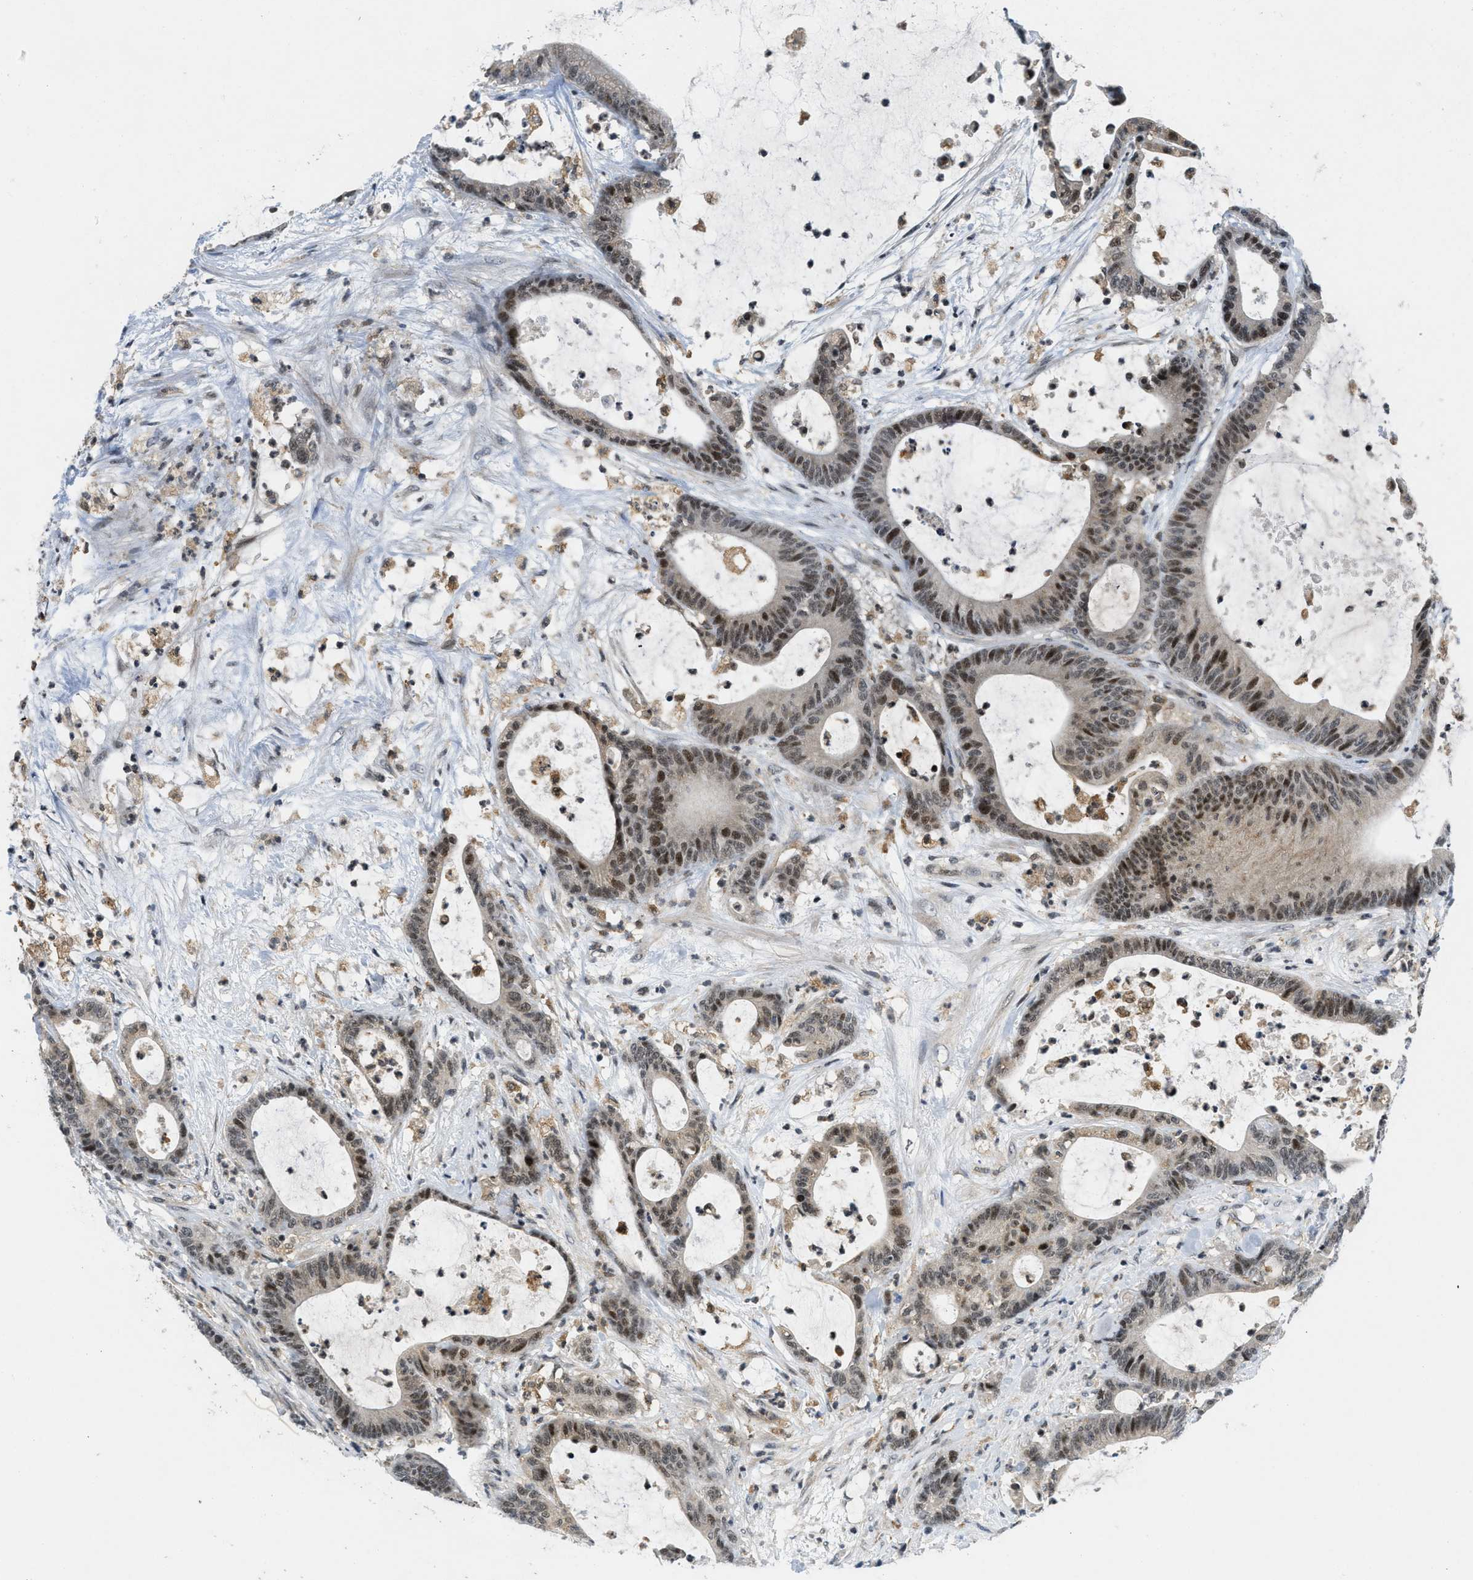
{"staining": {"intensity": "moderate", "quantity": ">75%", "location": "cytoplasmic/membranous"}, "tissue": "colorectal cancer", "cell_type": "Tumor cells", "image_type": "cancer", "snomed": [{"axis": "morphology", "description": "Adenocarcinoma, NOS"}, {"axis": "topography", "description": "Colon"}], "caption": "Immunohistochemistry (IHC) histopathology image of colorectal cancer (adenocarcinoma) stained for a protein (brown), which reveals medium levels of moderate cytoplasmic/membranous positivity in approximately >75% of tumor cells.", "gene": "ING1", "patient": {"sex": "female", "age": 84}}